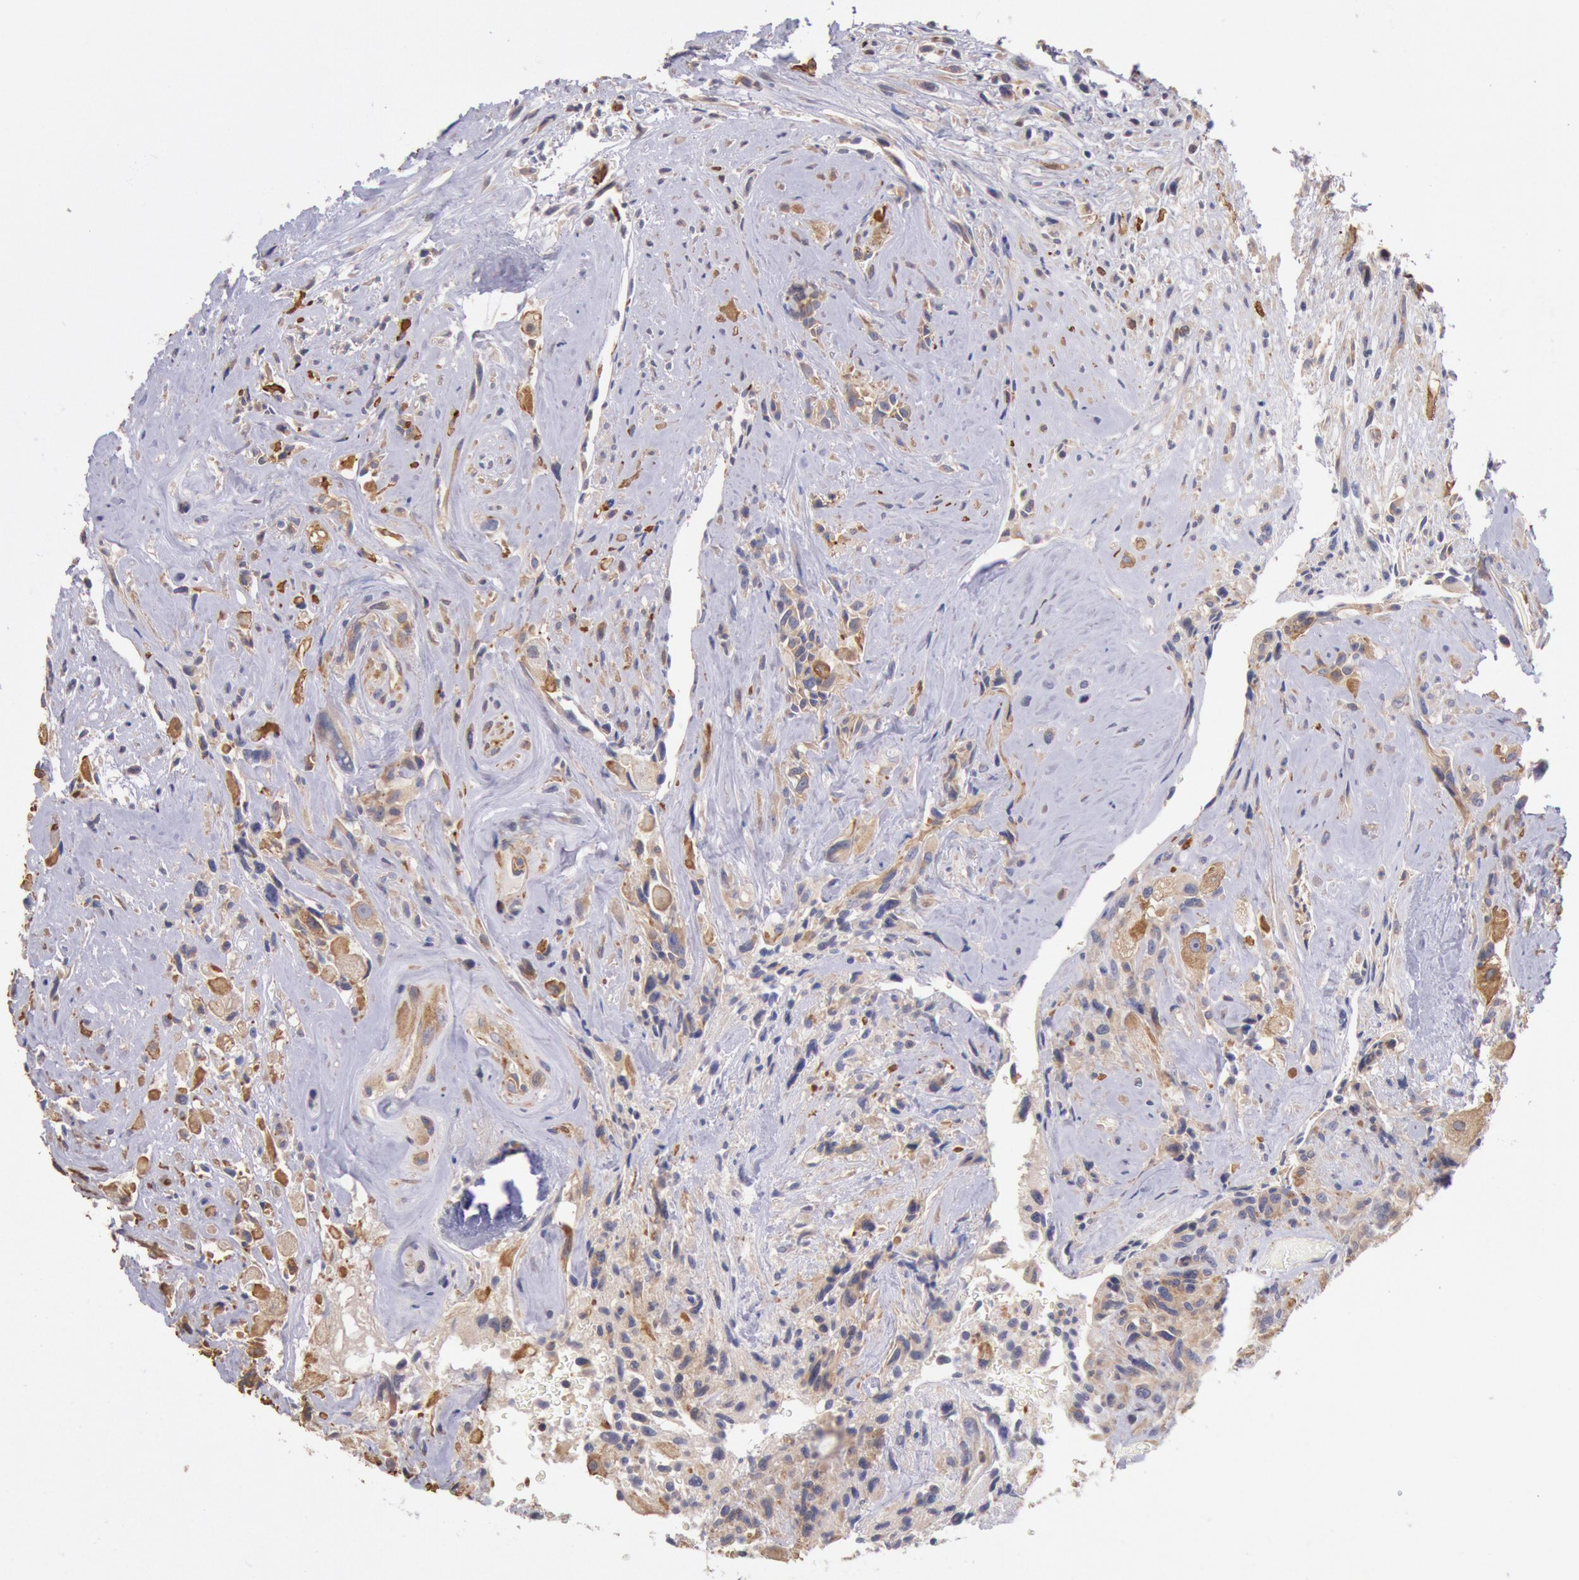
{"staining": {"intensity": "weak", "quantity": ">75%", "location": "cytoplasmic/membranous"}, "tissue": "glioma", "cell_type": "Tumor cells", "image_type": "cancer", "snomed": [{"axis": "morphology", "description": "Glioma, malignant, High grade"}, {"axis": "topography", "description": "Brain"}], "caption": "Weak cytoplasmic/membranous expression for a protein is seen in about >75% of tumor cells of malignant glioma (high-grade) using immunohistochemistry.", "gene": "DRG1", "patient": {"sex": "male", "age": 48}}